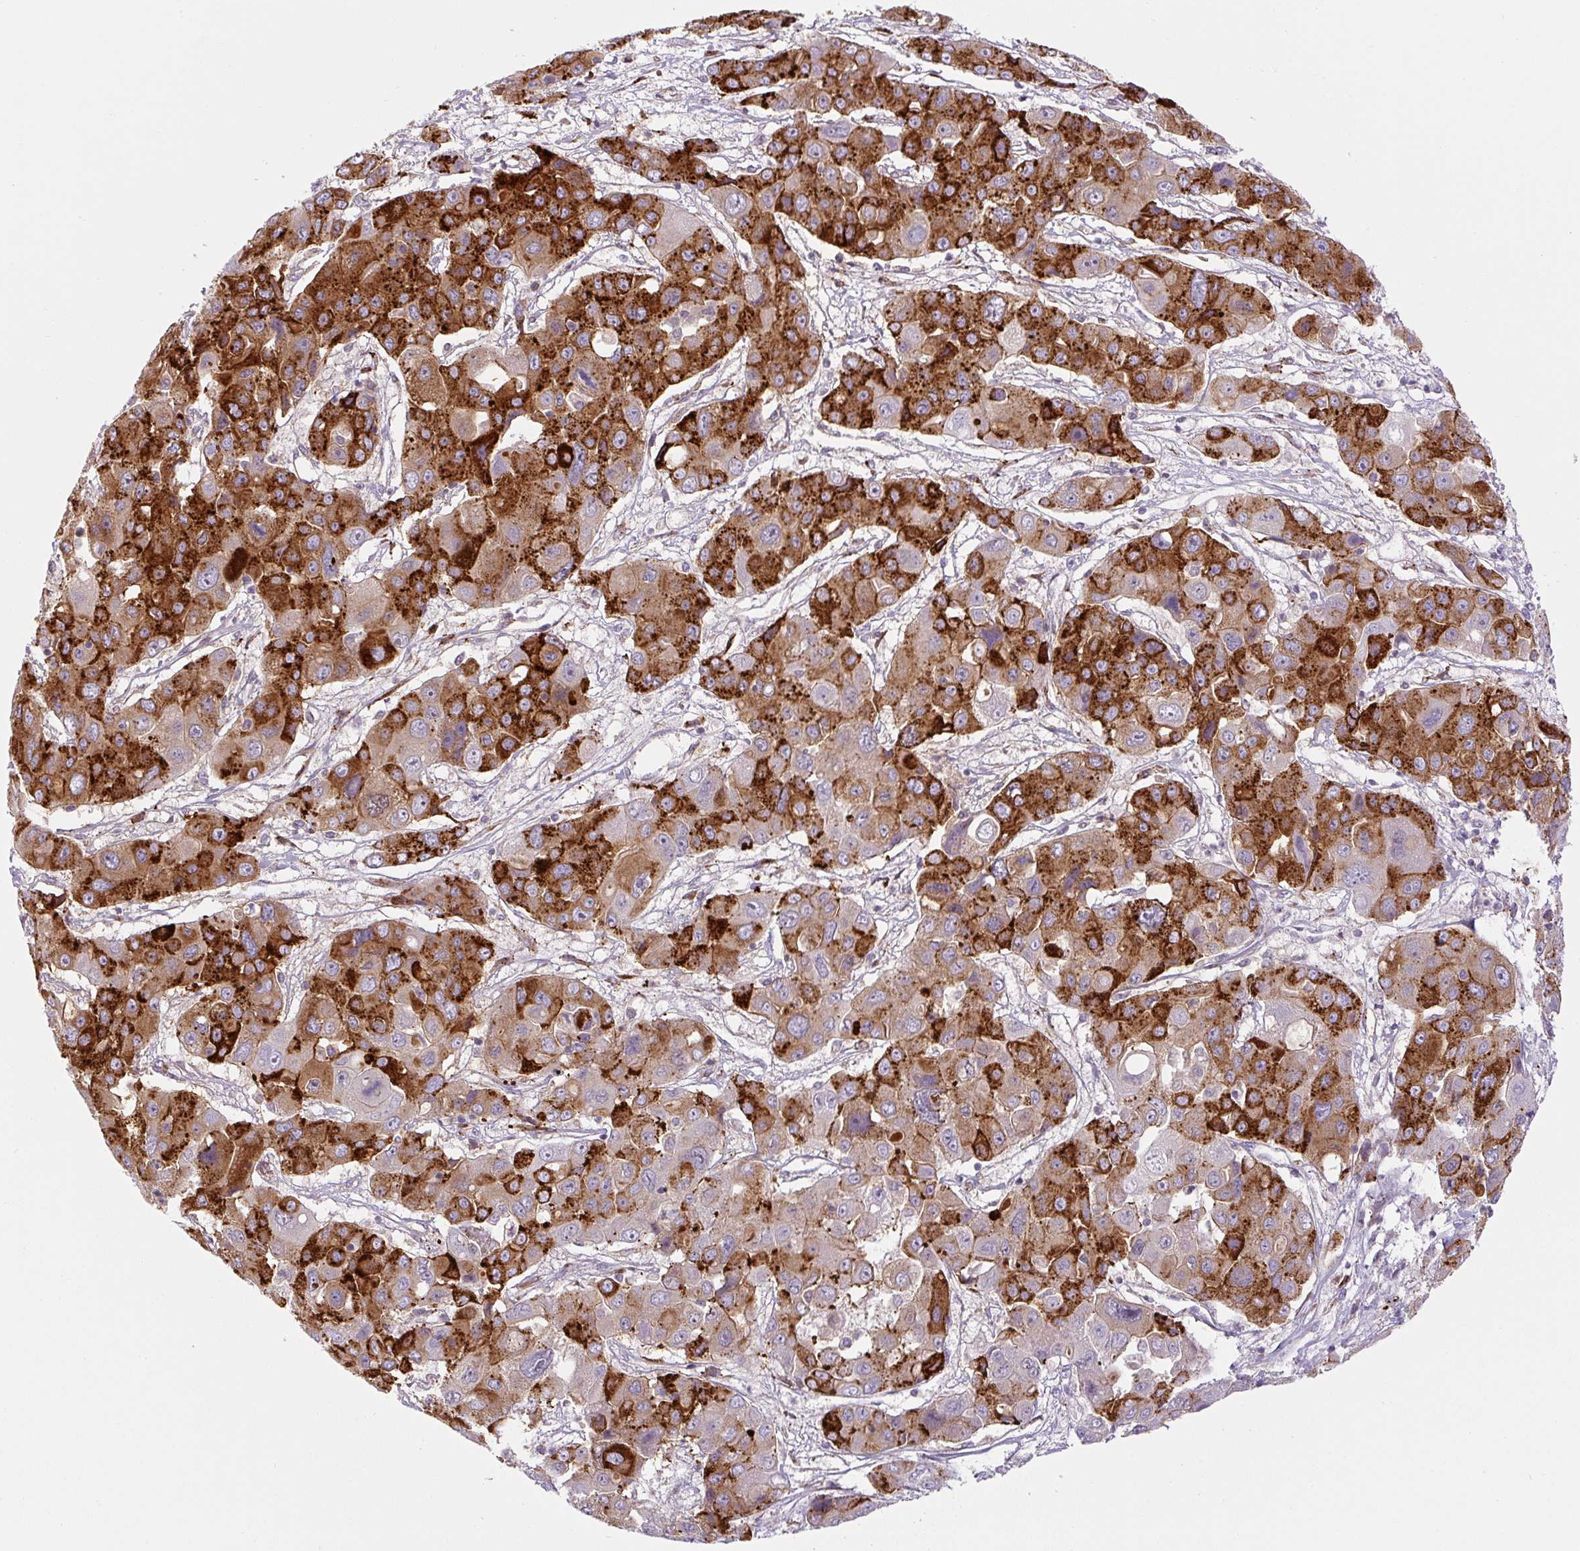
{"staining": {"intensity": "strong", "quantity": ">75%", "location": "cytoplasmic/membranous"}, "tissue": "liver cancer", "cell_type": "Tumor cells", "image_type": "cancer", "snomed": [{"axis": "morphology", "description": "Cholangiocarcinoma"}, {"axis": "topography", "description": "Liver"}], "caption": "Immunohistochemistry staining of cholangiocarcinoma (liver), which exhibits high levels of strong cytoplasmic/membranous expression in approximately >75% of tumor cells indicating strong cytoplasmic/membranous protein expression. The staining was performed using DAB (brown) for protein detection and nuclei were counterstained in hematoxylin (blue).", "gene": "DISP3", "patient": {"sex": "male", "age": 67}}